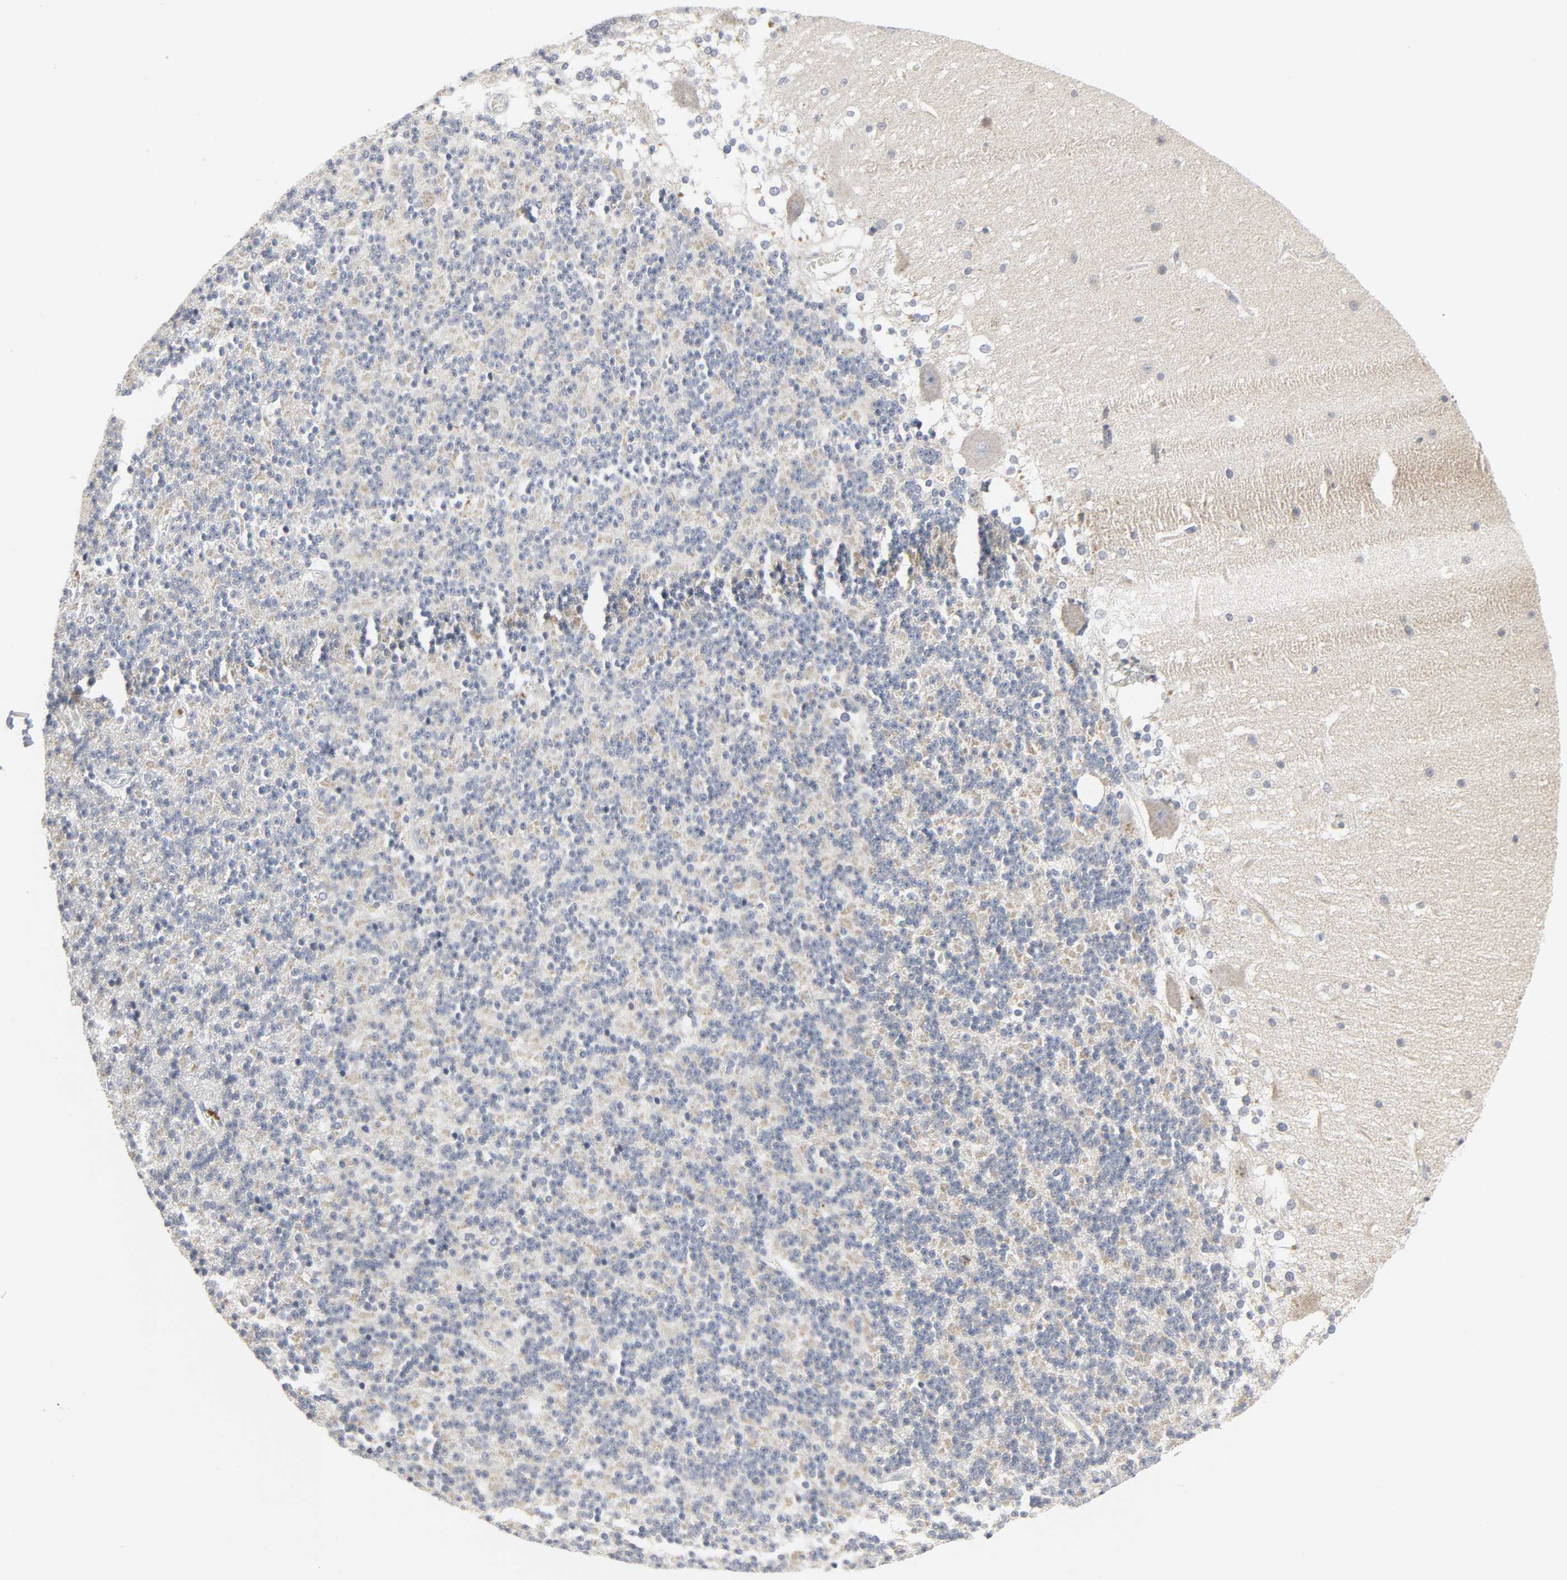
{"staining": {"intensity": "negative", "quantity": "none", "location": "none"}, "tissue": "cerebellum", "cell_type": "Cells in granular layer", "image_type": "normal", "snomed": [{"axis": "morphology", "description": "Normal tissue, NOS"}, {"axis": "topography", "description": "Cerebellum"}], "caption": "Immunohistochemistry histopathology image of unremarkable cerebellum: human cerebellum stained with DAB (3,3'-diaminobenzidine) demonstrates no significant protein expression in cells in granular layer. (Brightfield microscopy of DAB (3,3'-diaminobenzidine) immunohistochemistry at high magnification).", "gene": "CLIP1", "patient": {"sex": "female", "age": 19}}